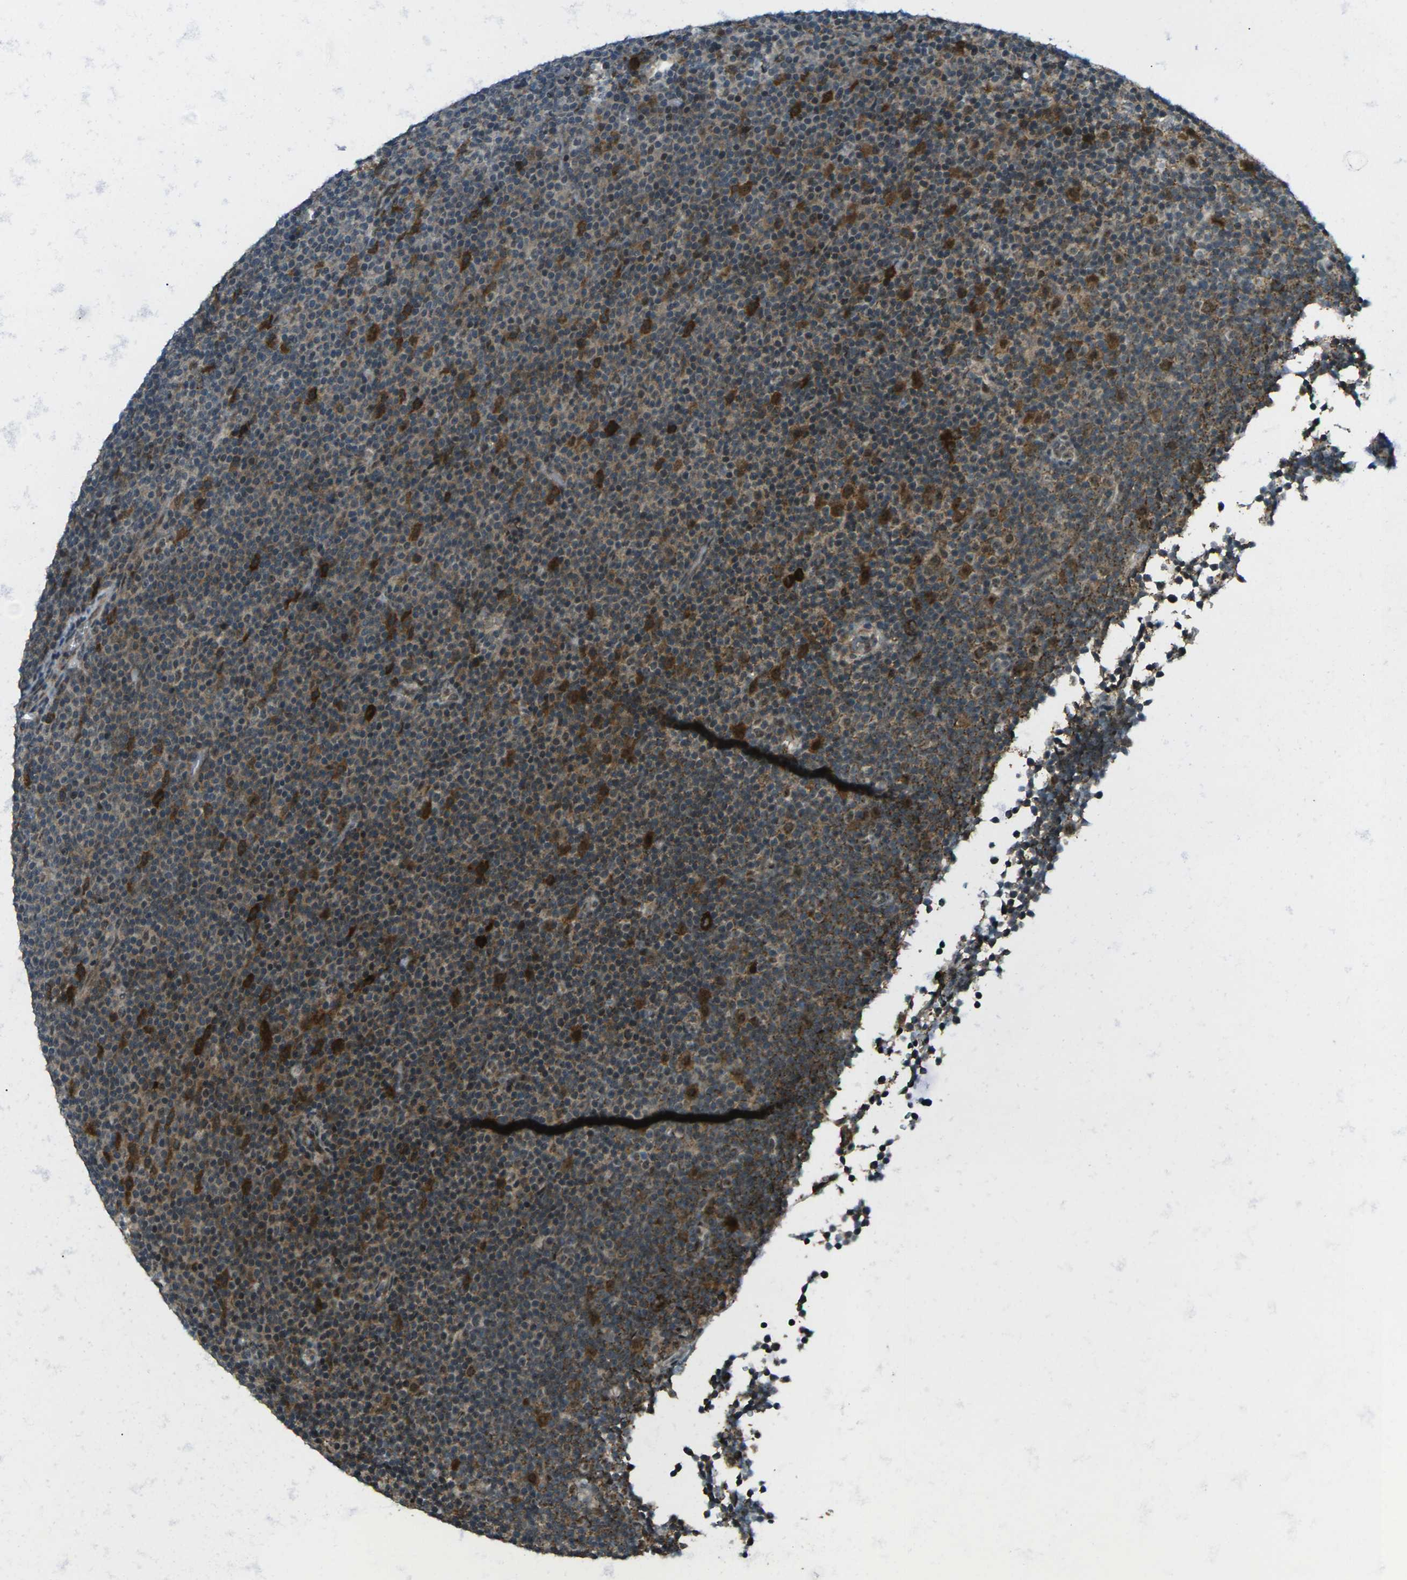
{"staining": {"intensity": "strong", "quantity": ">75%", "location": "cytoplasmic/membranous"}, "tissue": "lymphoma", "cell_type": "Tumor cells", "image_type": "cancer", "snomed": [{"axis": "morphology", "description": "Malignant lymphoma, non-Hodgkin's type, Low grade"}, {"axis": "topography", "description": "Lymph node"}], "caption": "Immunohistochemical staining of low-grade malignant lymphoma, non-Hodgkin's type shows high levels of strong cytoplasmic/membranous staining in about >75% of tumor cells.", "gene": "UBE2S", "patient": {"sex": "female", "age": 67}}